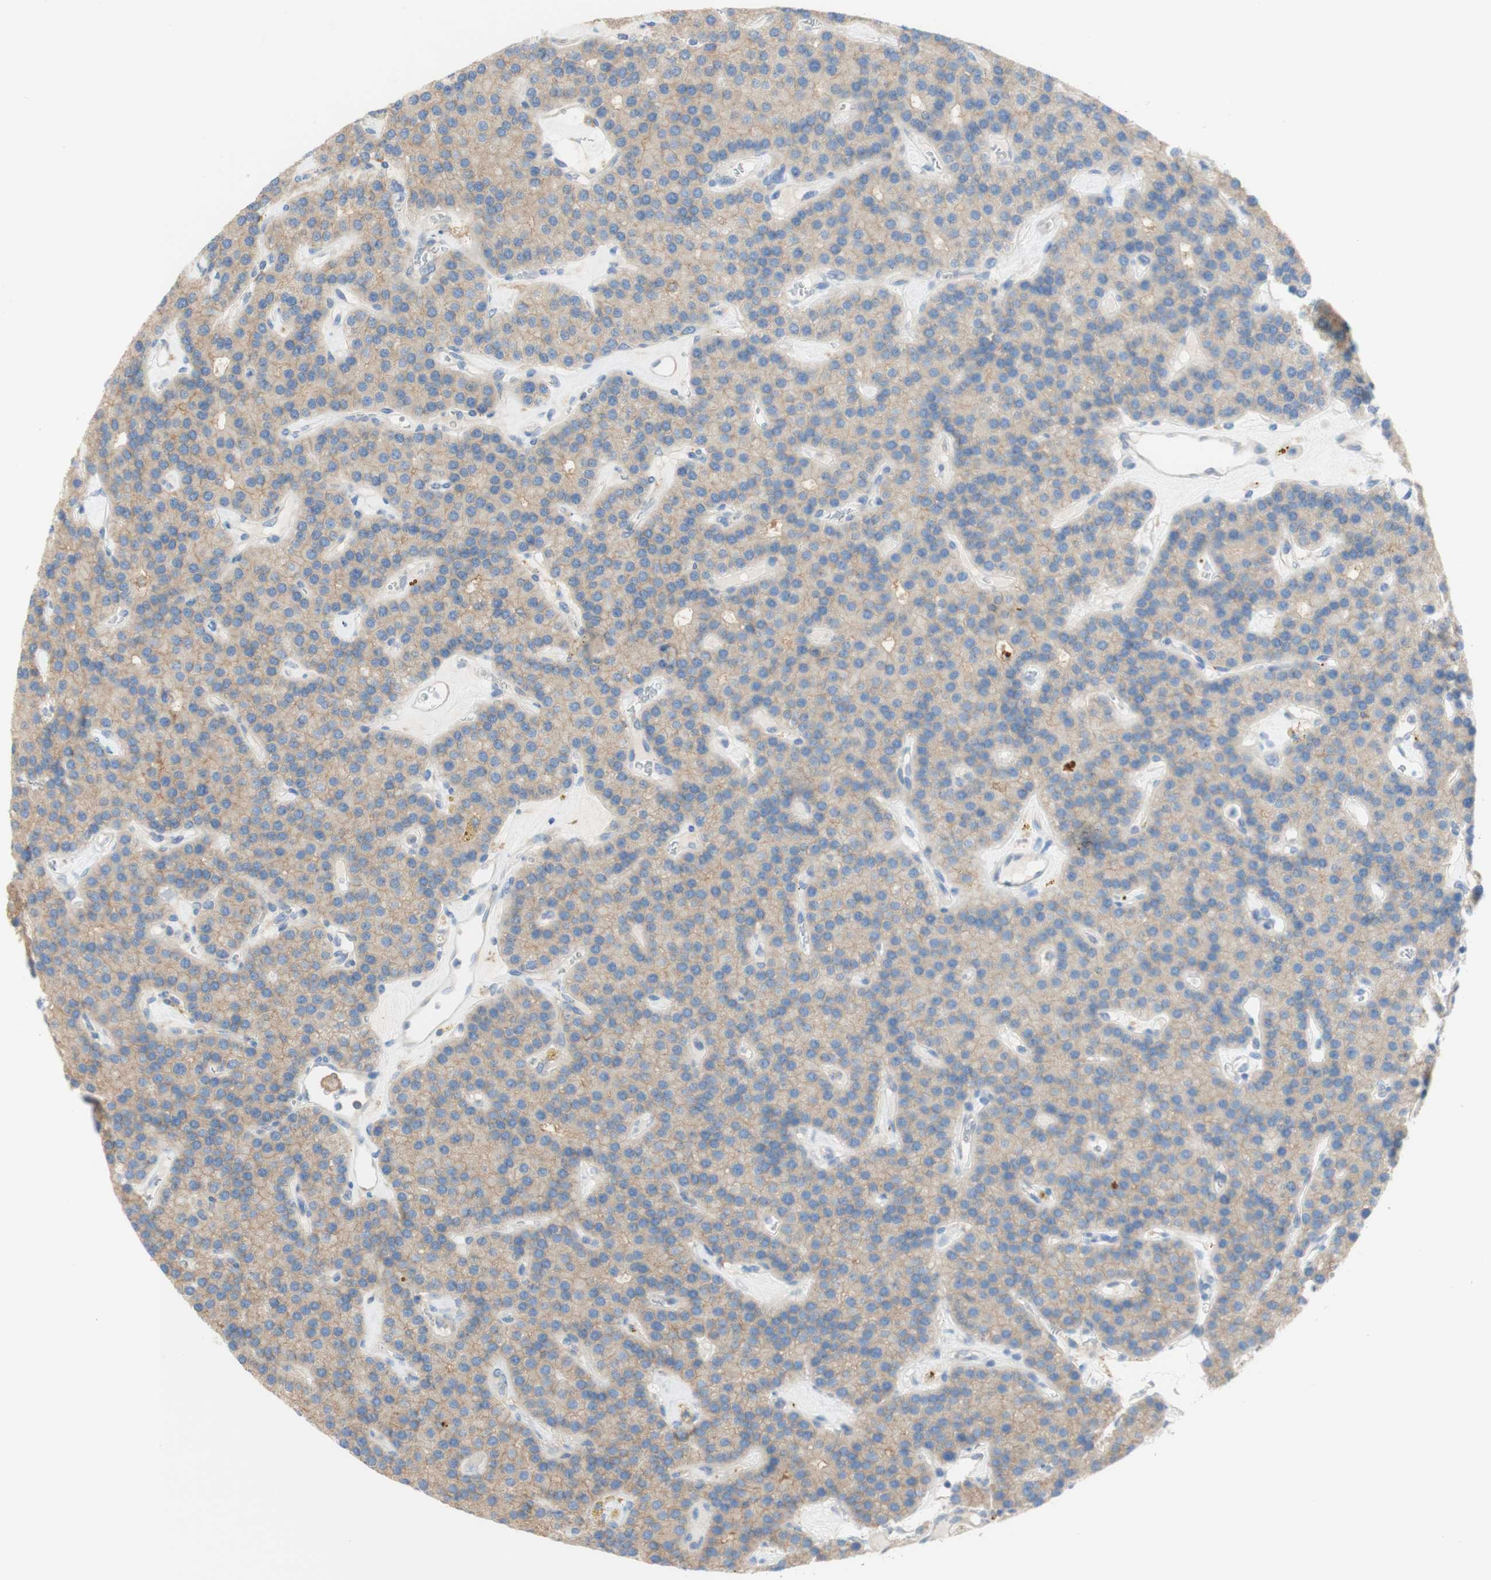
{"staining": {"intensity": "weak", "quantity": ">75%", "location": "cytoplasmic/membranous"}, "tissue": "parathyroid gland", "cell_type": "Glandular cells", "image_type": "normal", "snomed": [{"axis": "morphology", "description": "Normal tissue, NOS"}, {"axis": "morphology", "description": "Adenoma, NOS"}, {"axis": "topography", "description": "Parathyroid gland"}], "caption": "Protein staining of unremarkable parathyroid gland demonstrates weak cytoplasmic/membranous expression in about >75% of glandular cells.", "gene": "ATP2B1", "patient": {"sex": "female", "age": 86}}